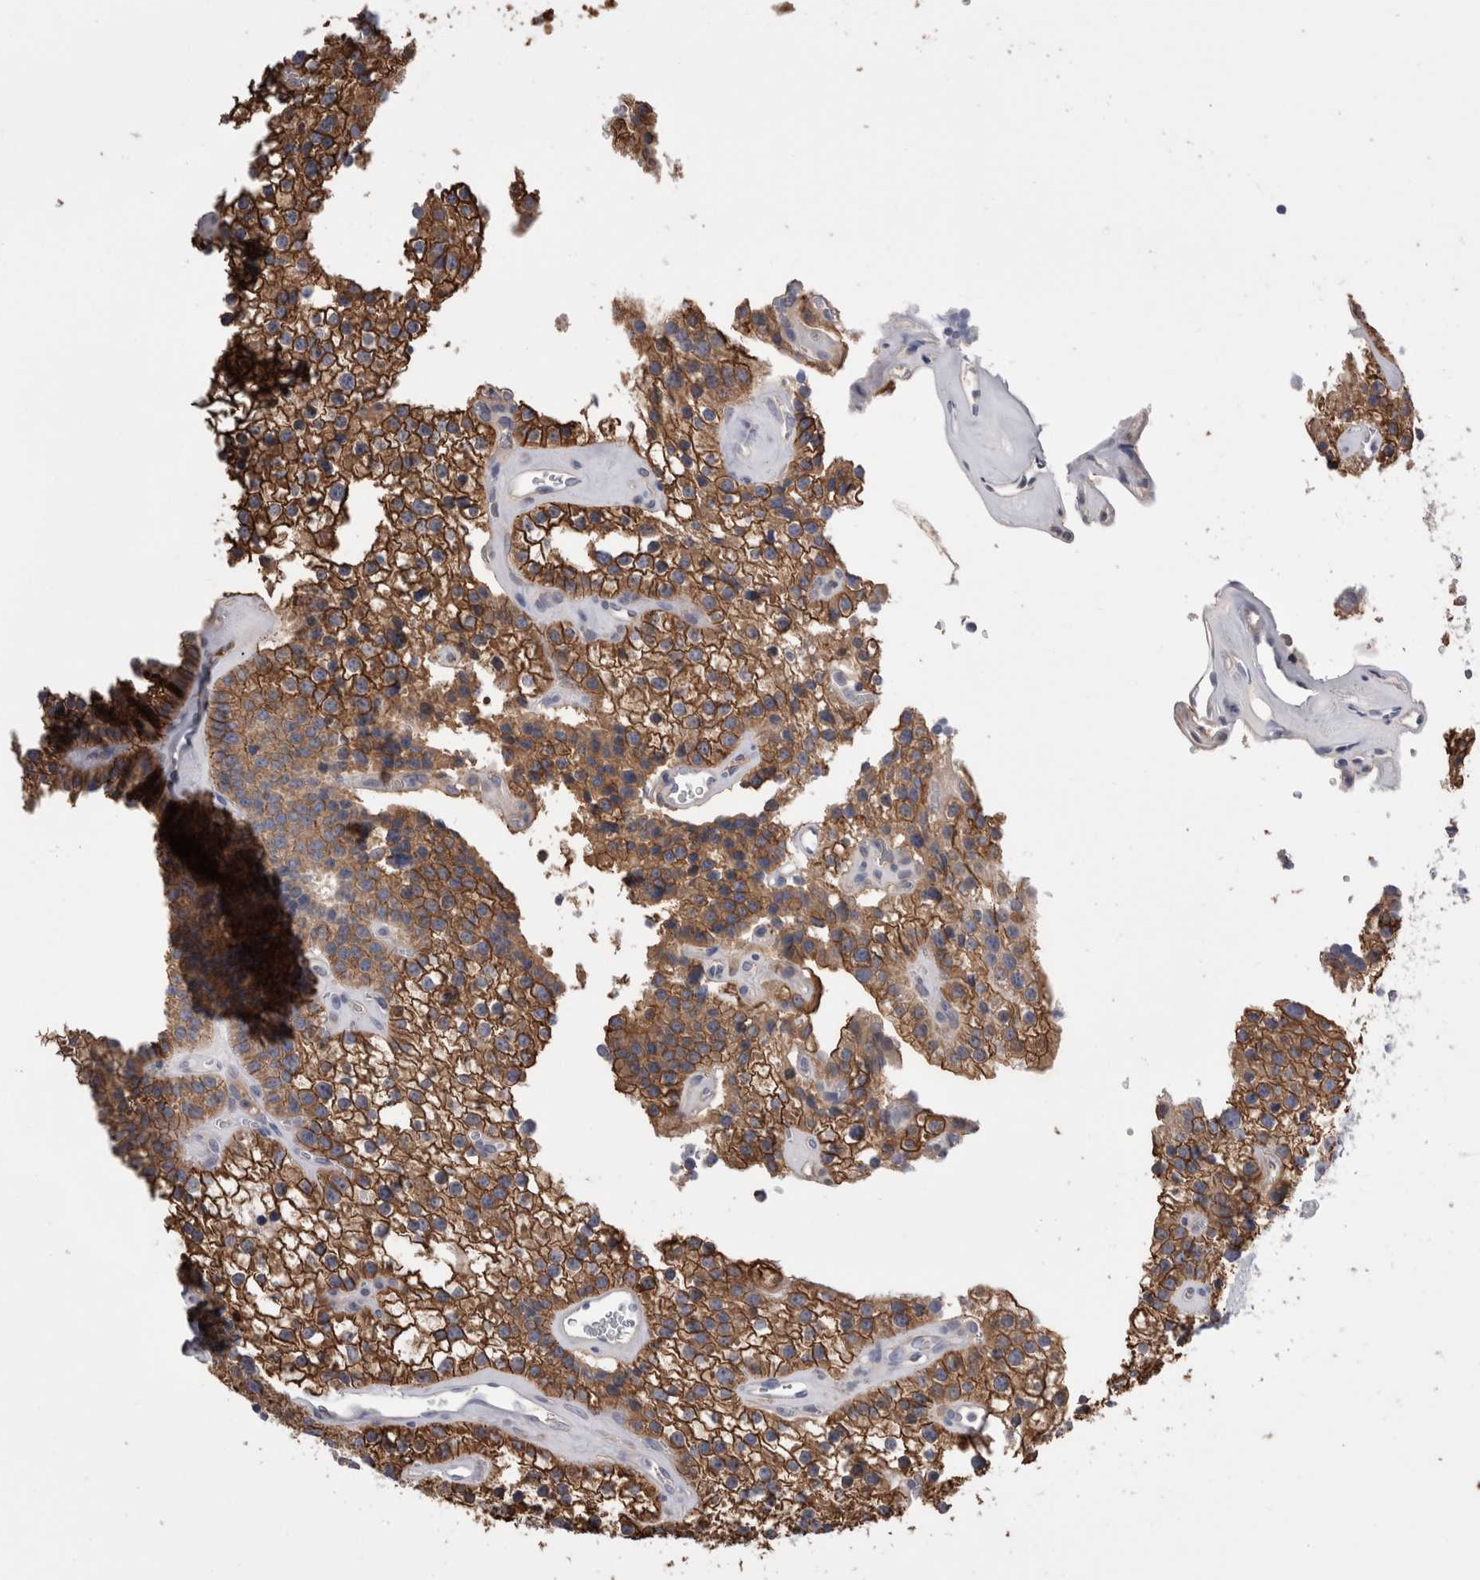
{"staining": {"intensity": "strong", "quantity": ">75%", "location": "cytoplasmic/membranous"}, "tissue": "parathyroid gland", "cell_type": "Glandular cells", "image_type": "normal", "snomed": [{"axis": "morphology", "description": "Normal tissue, NOS"}, {"axis": "topography", "description": "Parathyroid gland"}], "caption": "Immunohistochemical staining of unremarkable parathyroid gland reveals high levels of strong cytoplasmic/membranous positivity in about >75% of glandular cells. Nuclei are stained in blue.", "gene": "DCTN6", "patient": {"sex": "female", "age": 64}}